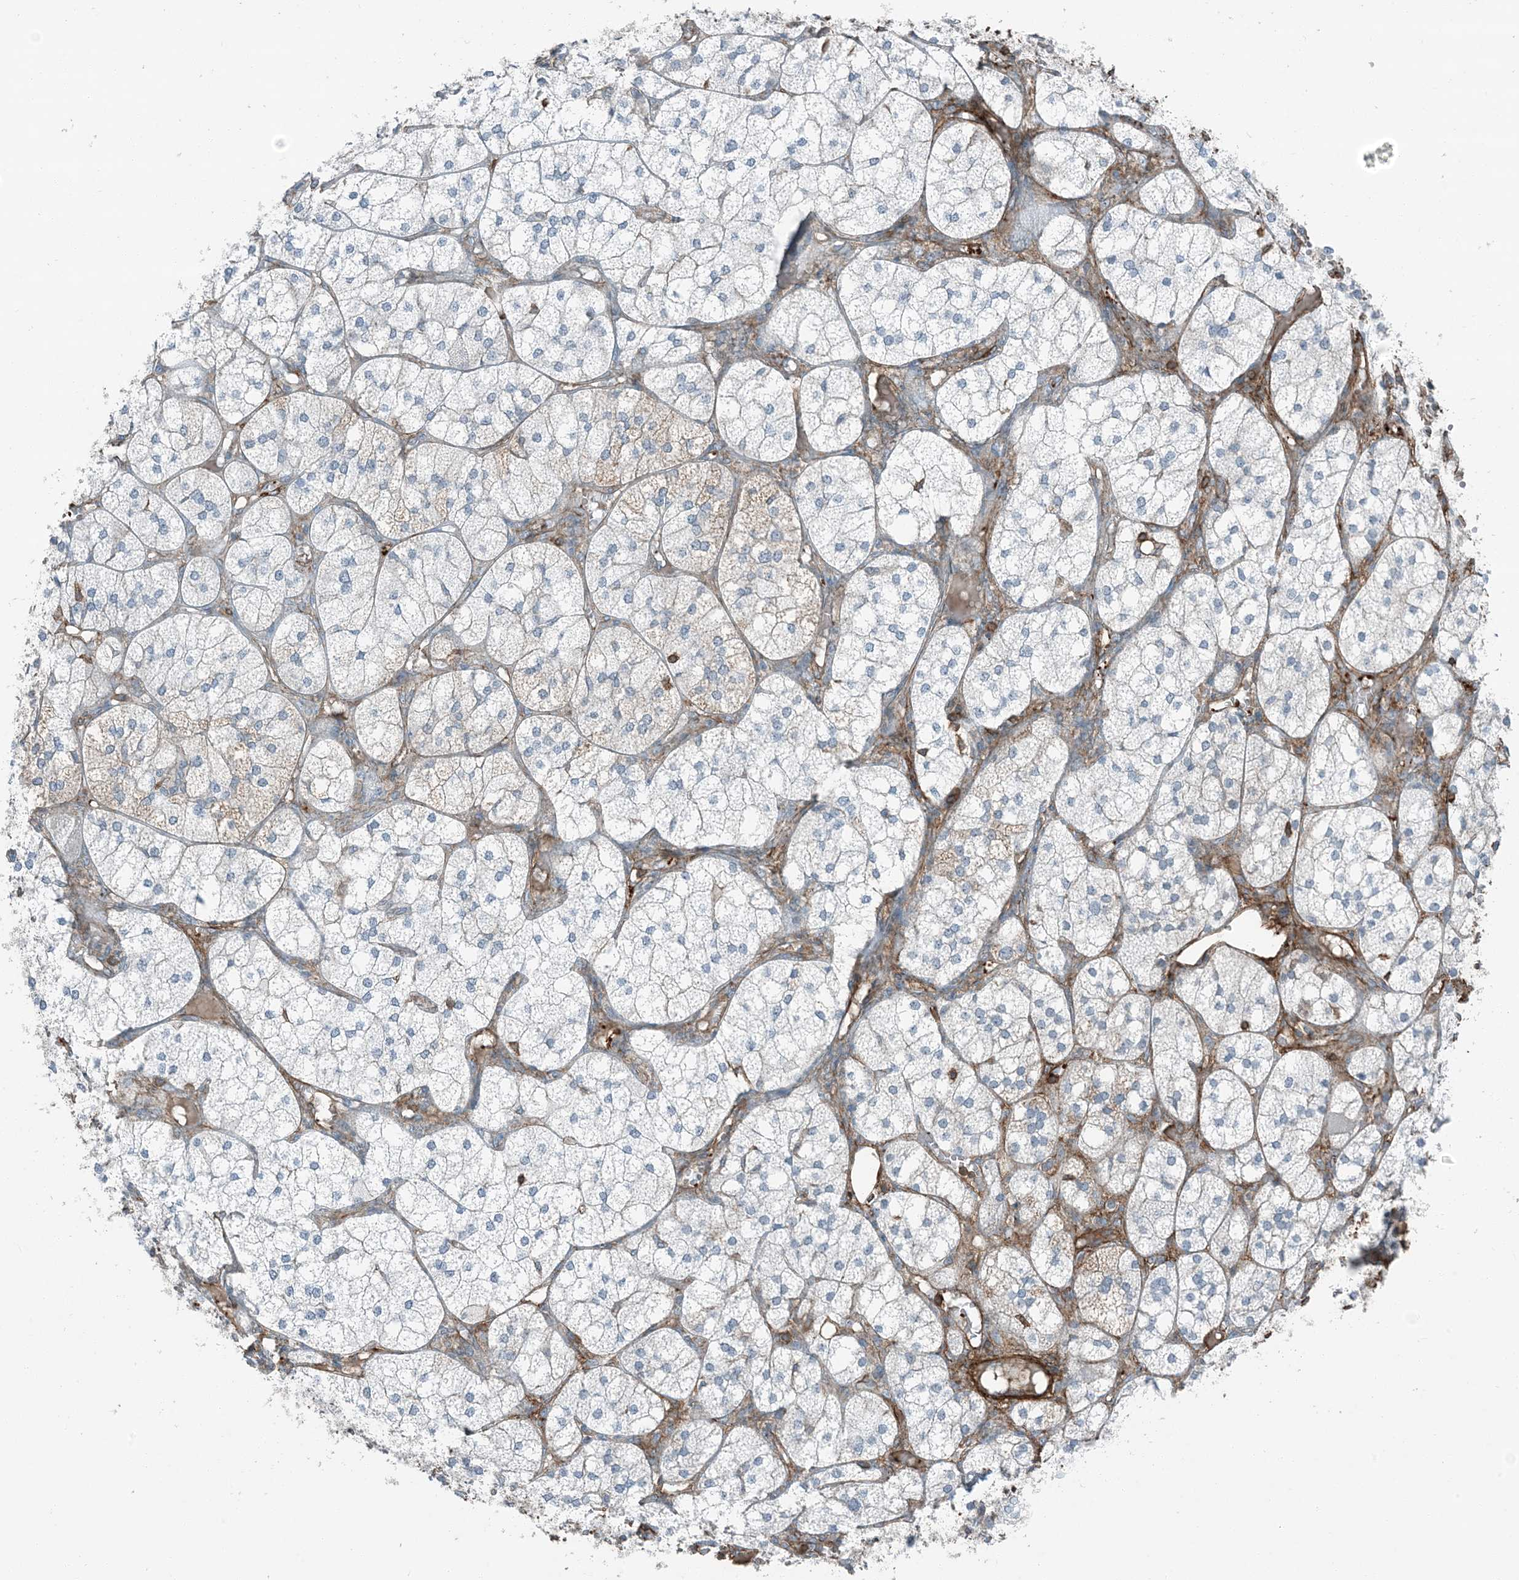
{"staining": {"intensity": "moderate", "quantity": "<25%", "location": "cytoplasmic/membranous"}, "tissue": "adrenal gland", "cell_type": "Glandular cells", "image_type": "normal", "snomed": [{"axis": "morphology", "description": "Normal tissue, NOS"}, {"axis": "topography", "description": "Adrenal gland"}], "caption": "Protein expression analysis of unremarkable adrenal gland displays moderate cytoplasmic/membranous staining in approximately <25% of glandular cells.", "gene": "APOBEC3C", "patient": {"sex": "female", "age": 61}}